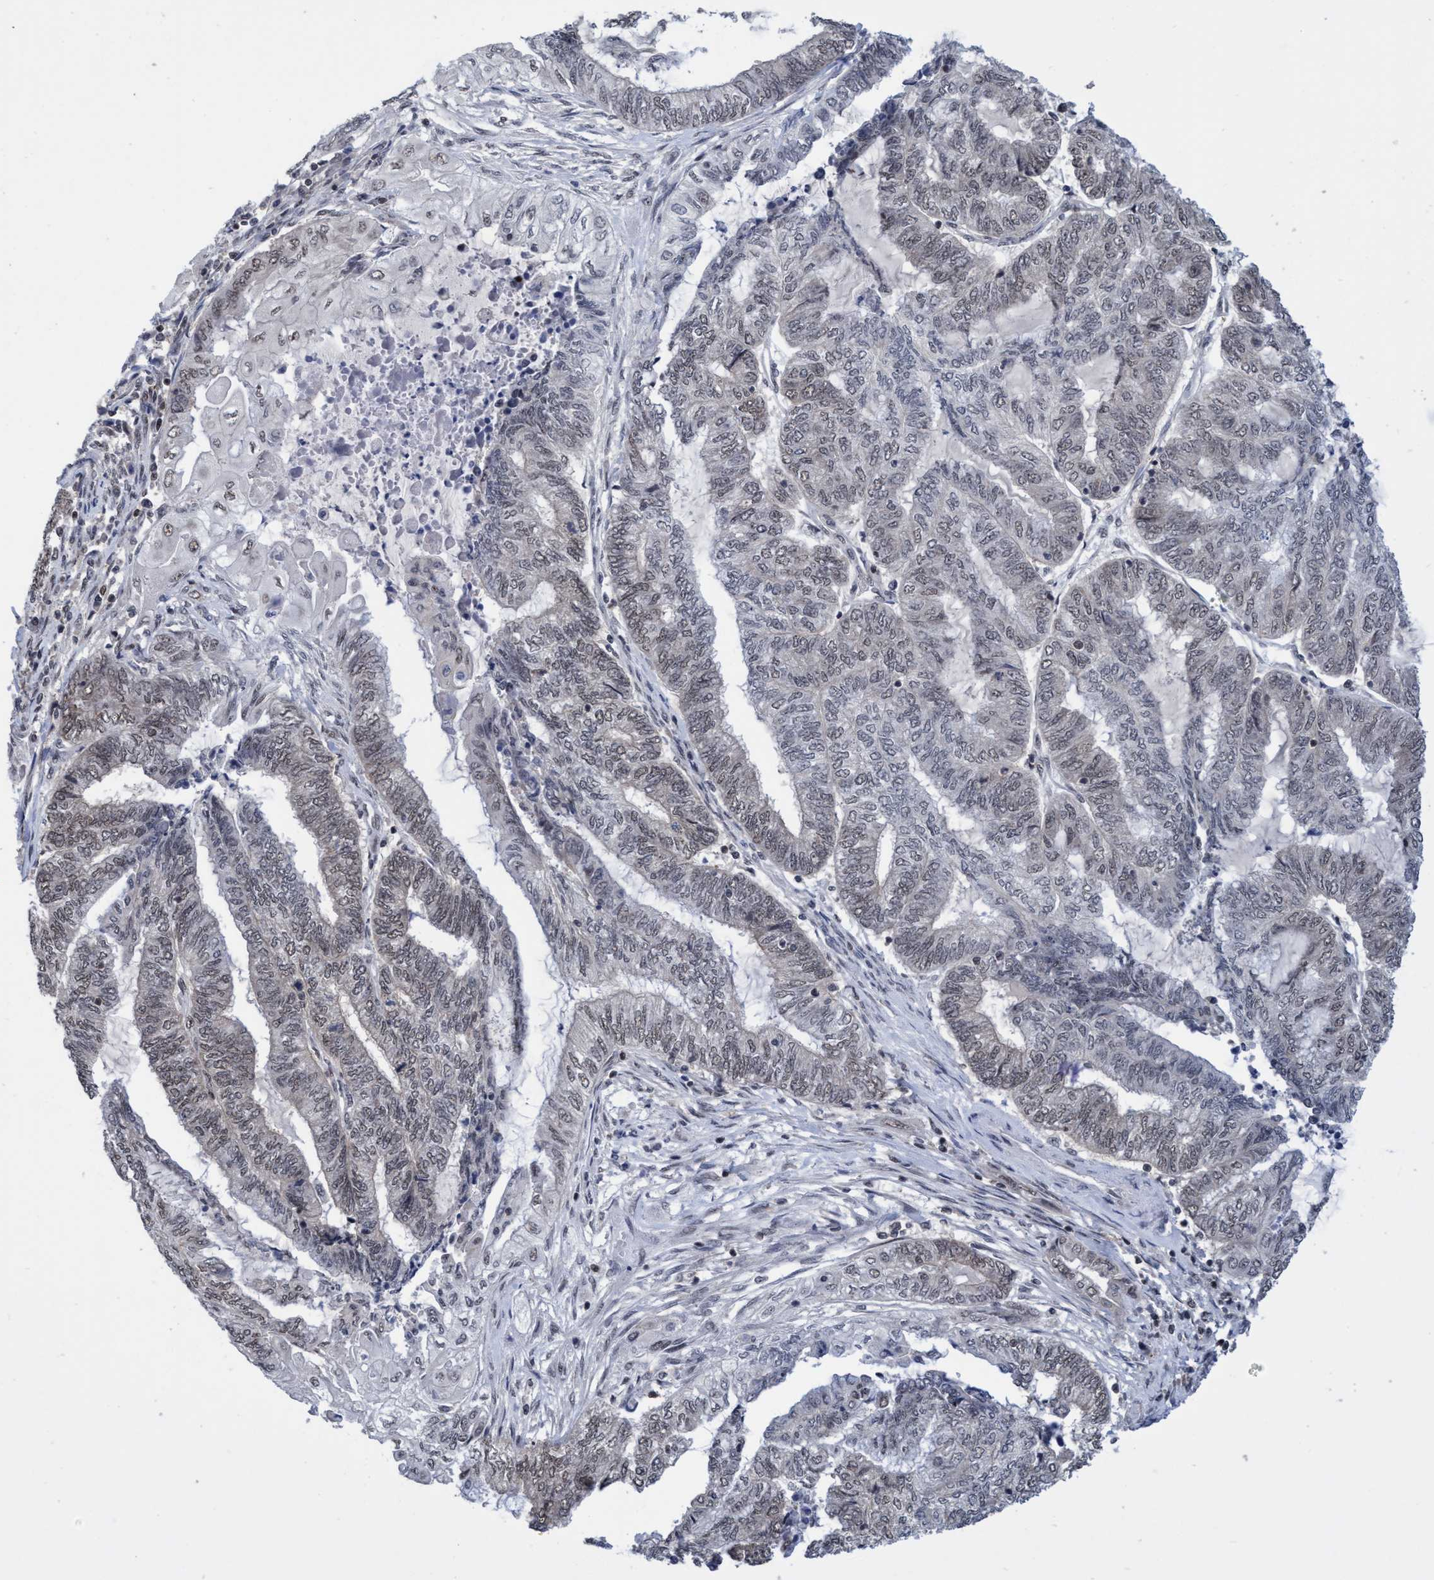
{"staining": {"intensity": "weak", "quantity": "25%-75%", "location": "nuclear"}, "tissue": "endometrial cancer", "cell_type": "Tumor cells", "image_type": "cancer", "snomed": [{"axis": "morphology", "description": "Adenocarcinoma, NOS"}, {"axis": "topography", "description": "Uterus"}, {"axis": "topography", "description": "Endometrium"}], "caption": "Protein analysis of adenocarcinoma (endometrial) tissue reveals weak nuclear positivity in about 25%-75% of tumor cells.", "gene": "C9orf78", "patient": {"sex": "female", "age": 70}}